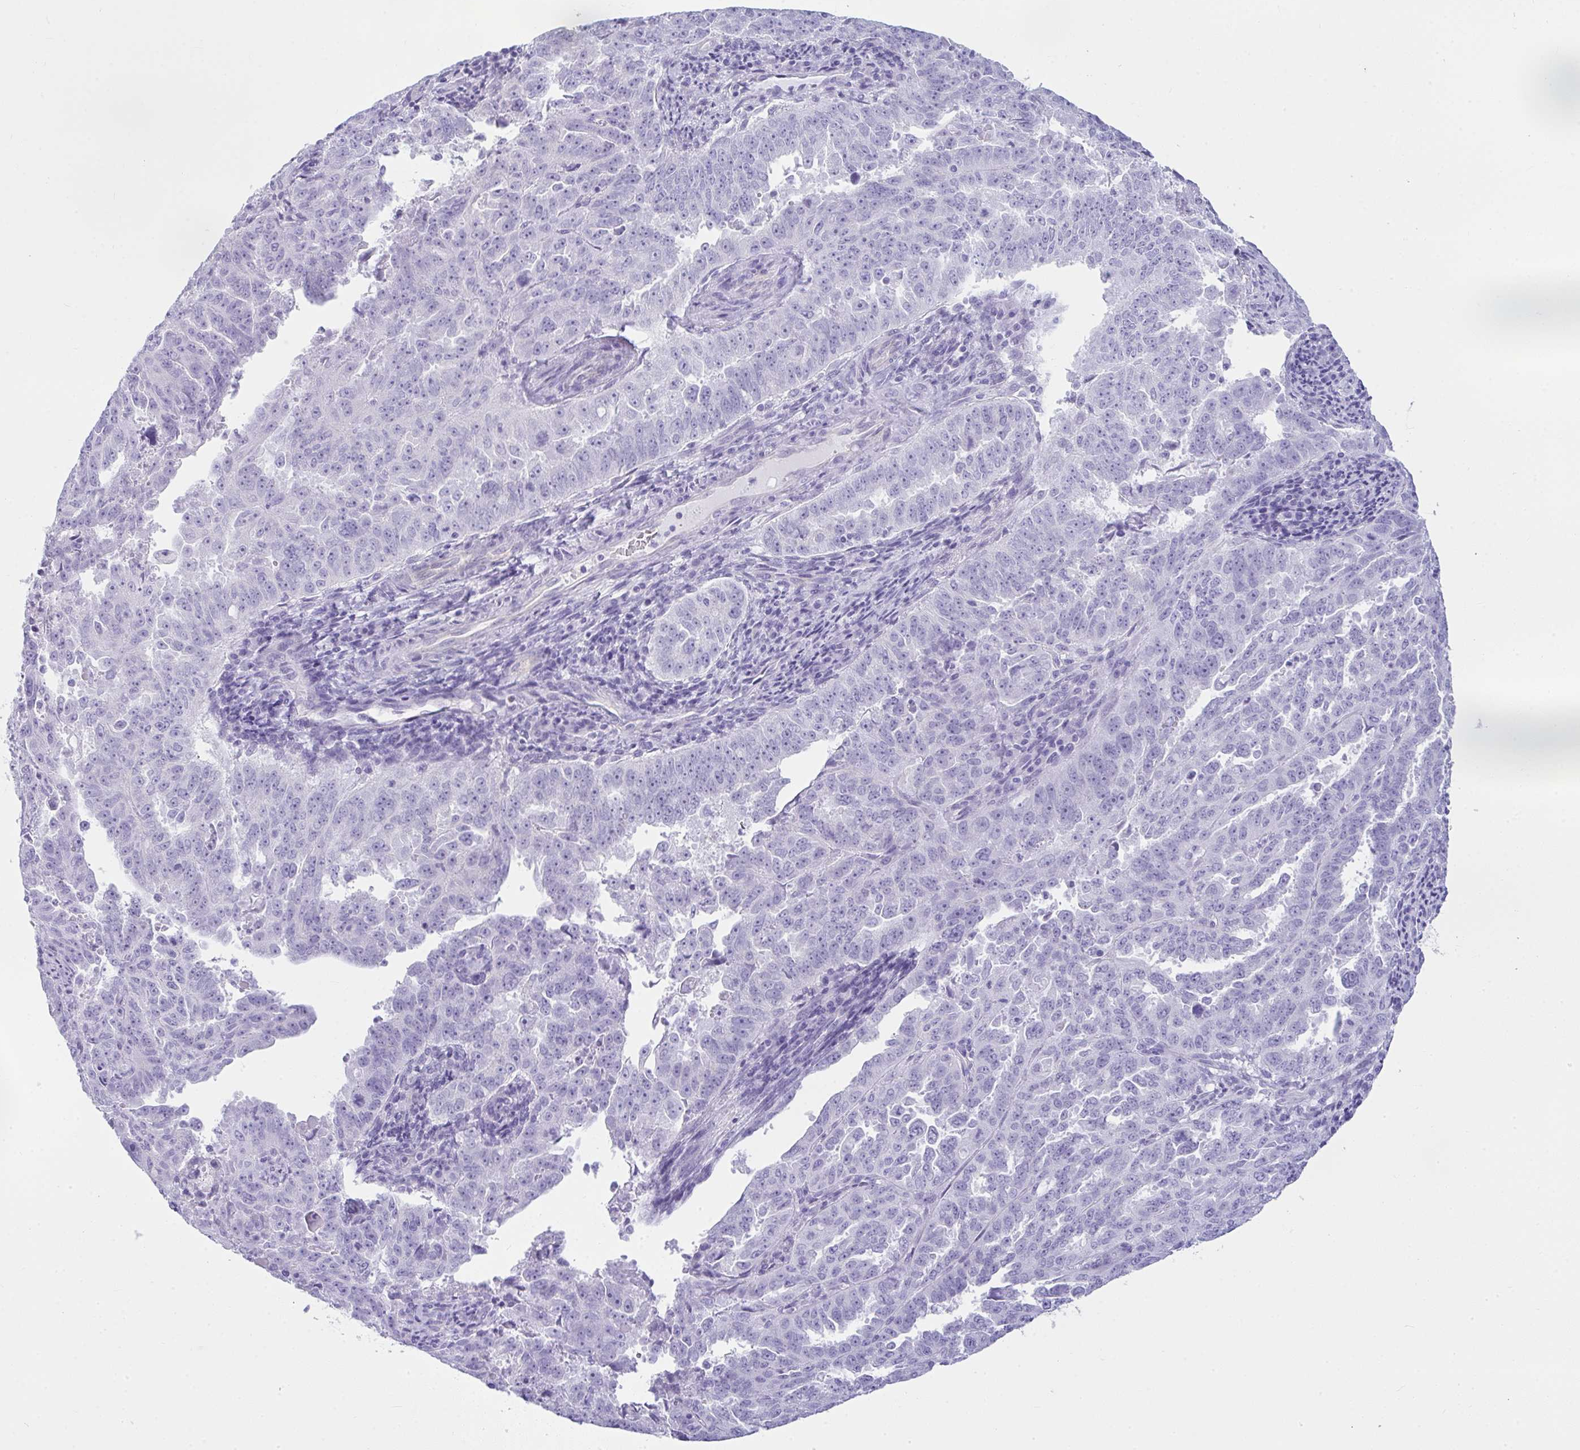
{"staining": {"intensity": "negative", "quantity": "none", "location": "none"}, "tissue": "endometrial cancer", "cell_type": "Tumor cells", "image_type": "cancer", "snomed": [{"axis": "morphology", "description": "Adenocarcinoma, NOS"}, {"axis": "topography", "description": "Endometrium"}], "caption": "A micrograph of adenocarcinoma (endometrial) stained for a protein reveals no brown staining in tumor cells.", "gene": "RASL10A", "patient": {"sex": "female", "age": 65}}